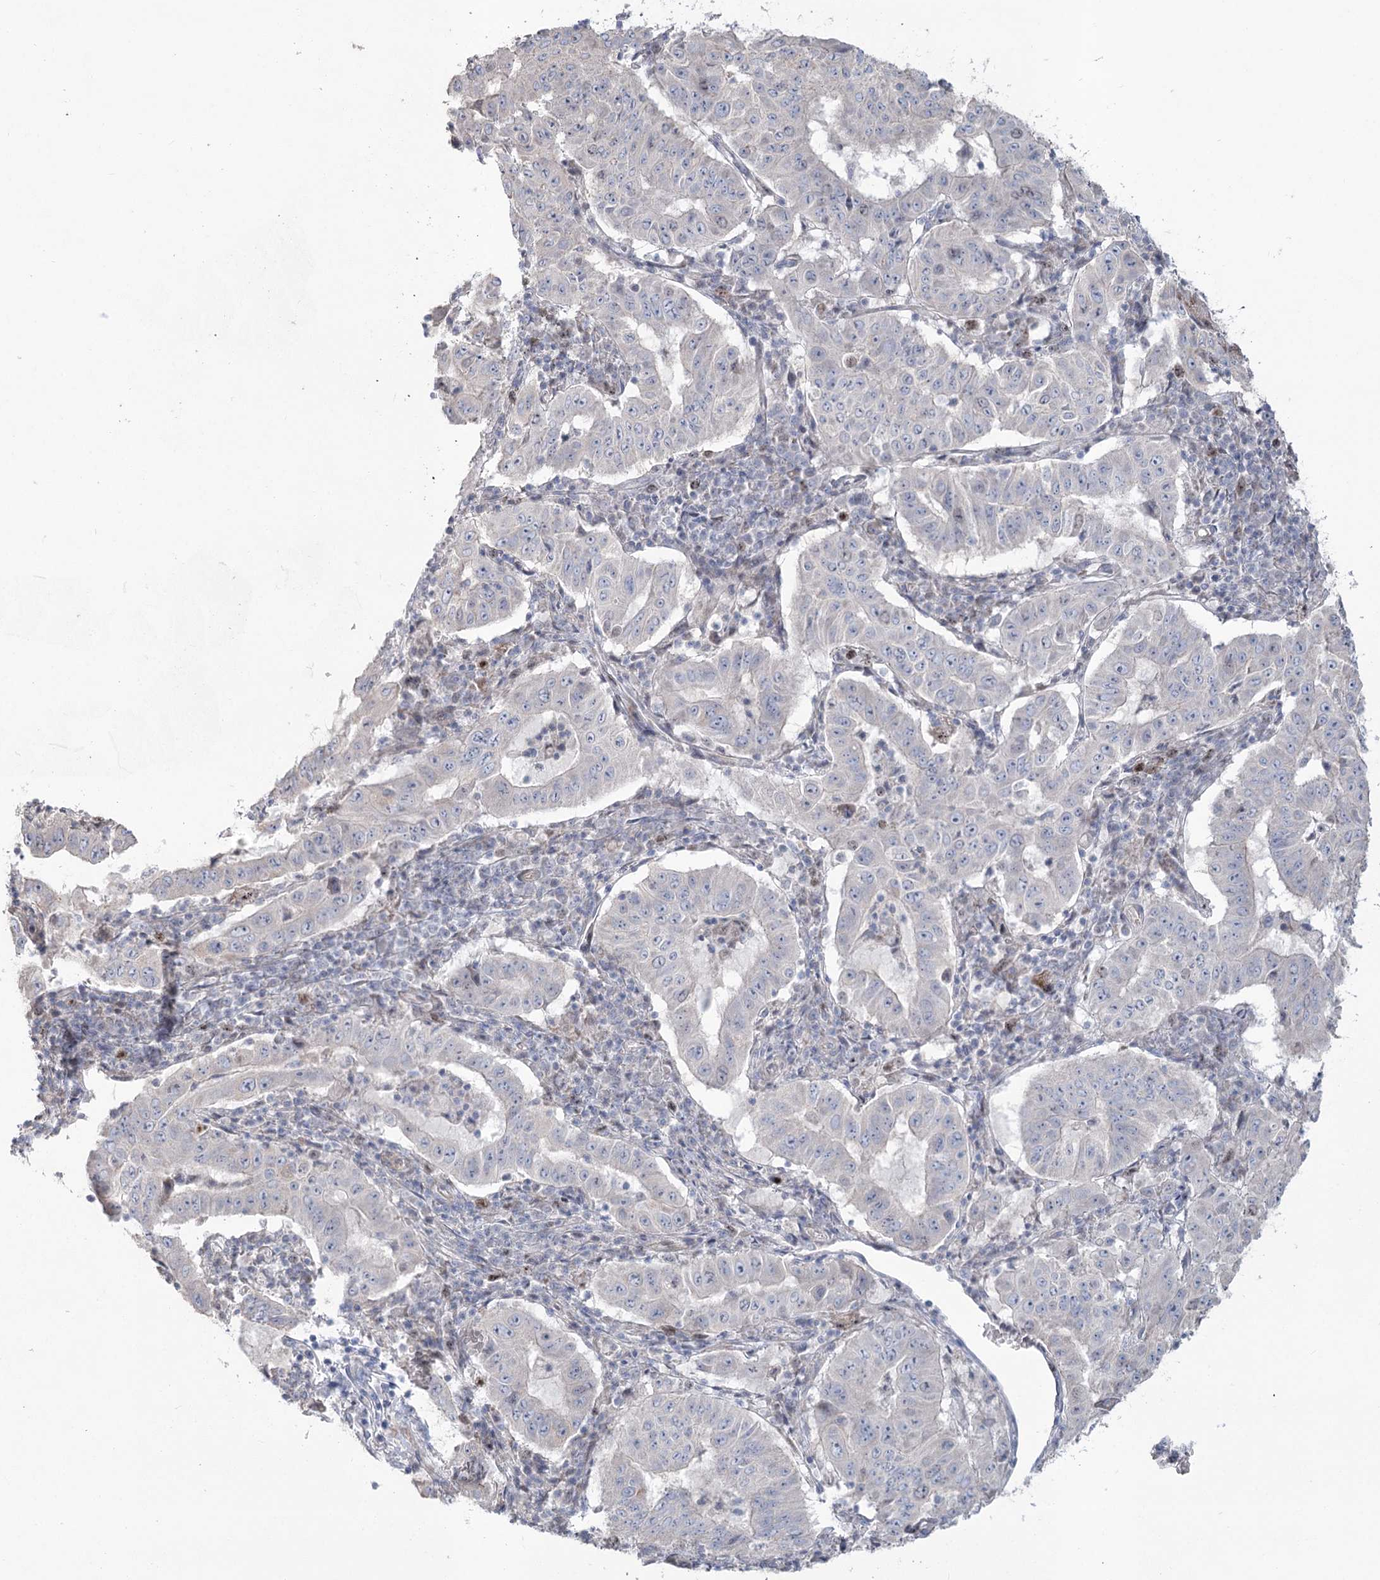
{"staining": {"intensity": "negative", "quantity": "none", "location": "none"}, "tissue": "pancreatic cancer", "cell_type": "Tumor cells", "image_type": "cancer", "snomed": [{"axis": "morphology", "description": "Adenocarcinoma, NOS"}, {"axis": "topography", "description": "Pancreas"}], "caption": "DAB (3,3'-diaminobenzidine) immunohistochemical staining of adenocarcinoma (pancreatic) shows no significant expression in tumor cells.", "gene": "ABITRAM", "patient": {"sex": "male", "age": 63}}